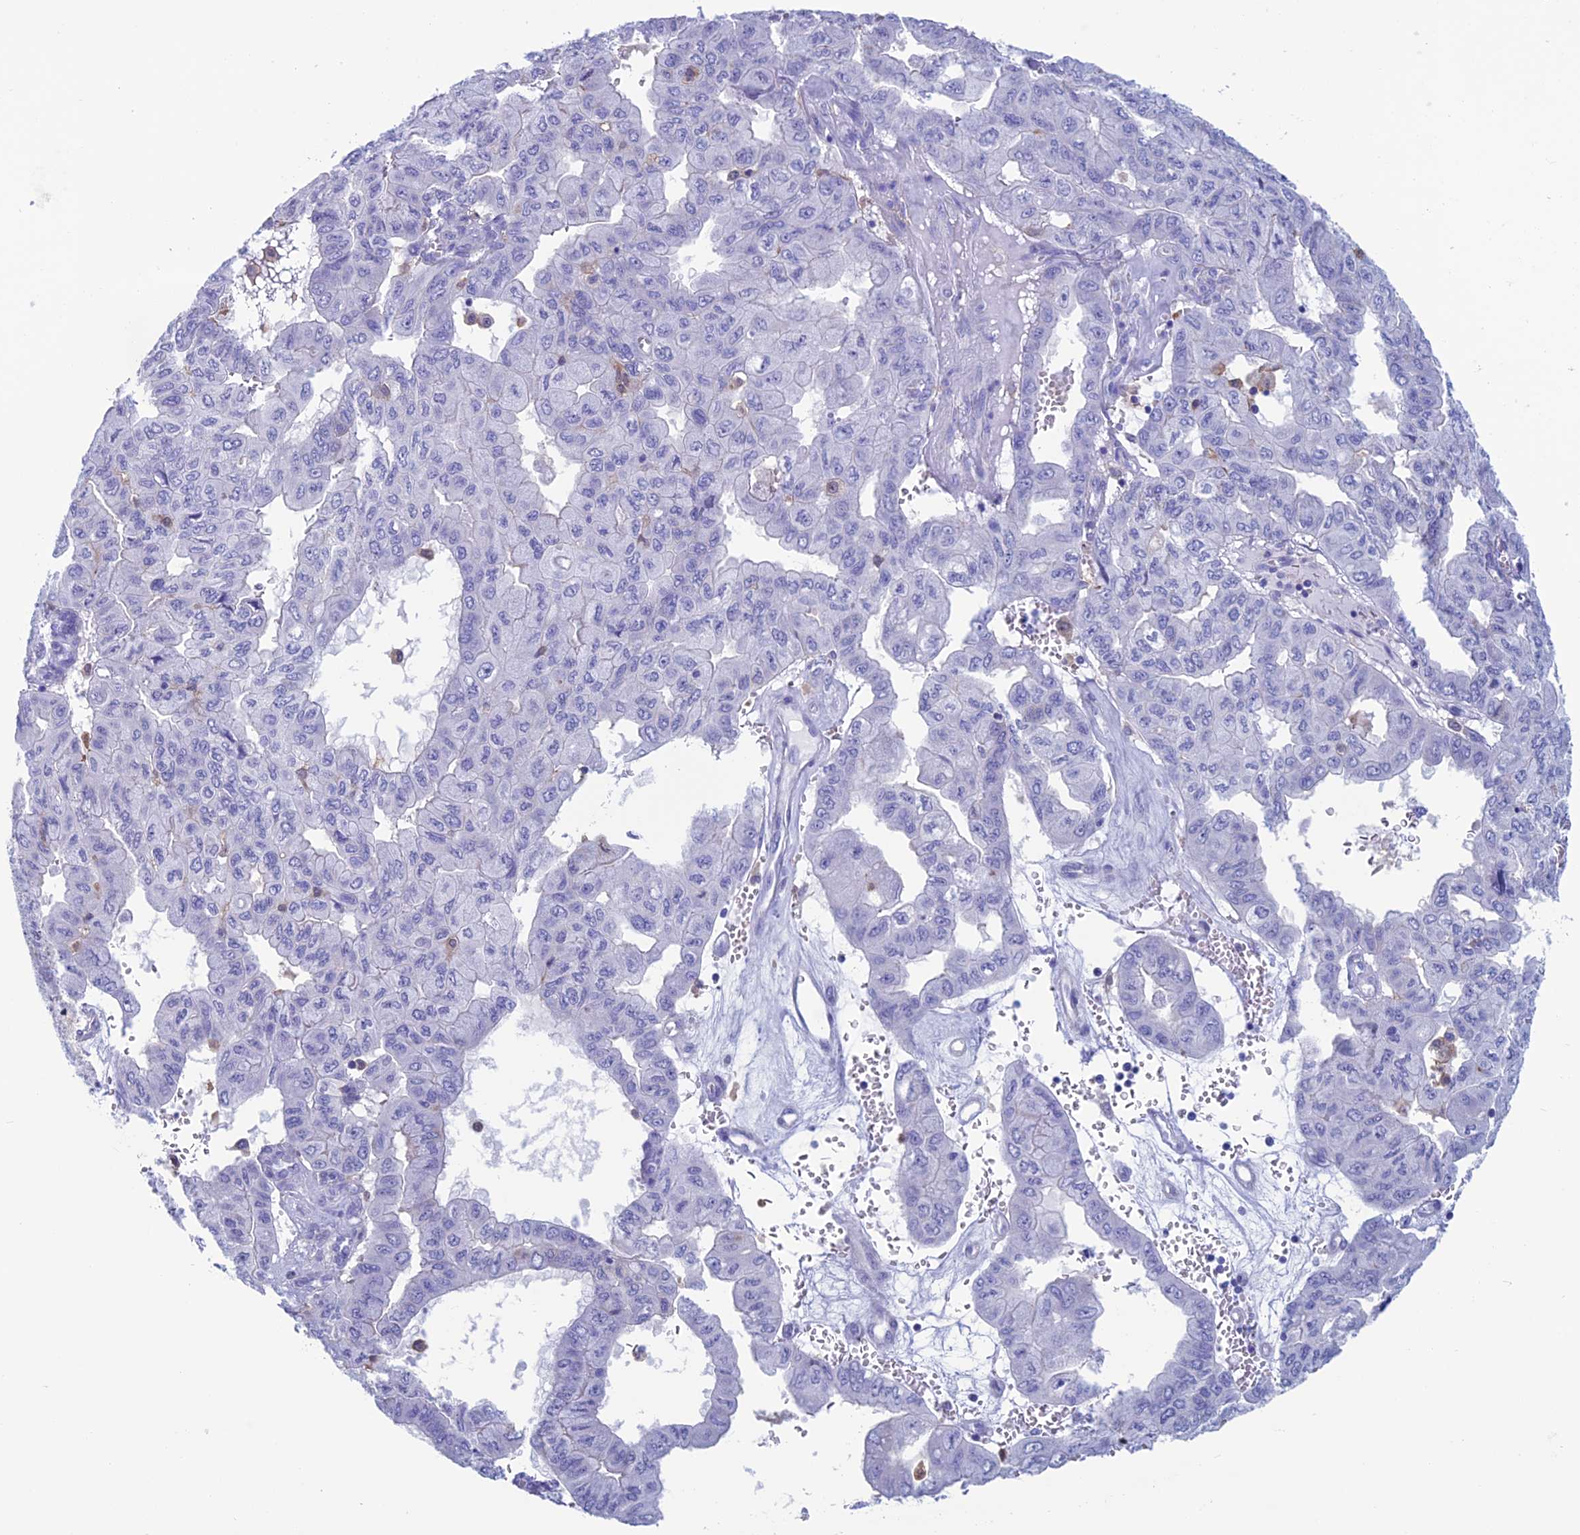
{"staining": {"intensity": "negative", "quantity": "none", "location": "none"}, "tissue": "pancreatic cancer", "cell_type": "Tumor cells", "image_type": "cancer", "snomed": [{"axis": "morphology", "description": "Adenocarcinoma, NOS"}, {"axis": "topography", "description": "Pancreas"}], "caption": "A photomicrograph of human adenocarcinoma (pancreatic) is negative for staining in tumor cells.", "gene": "KCNK17", "patient": {"sex": "male", "age": 51}}